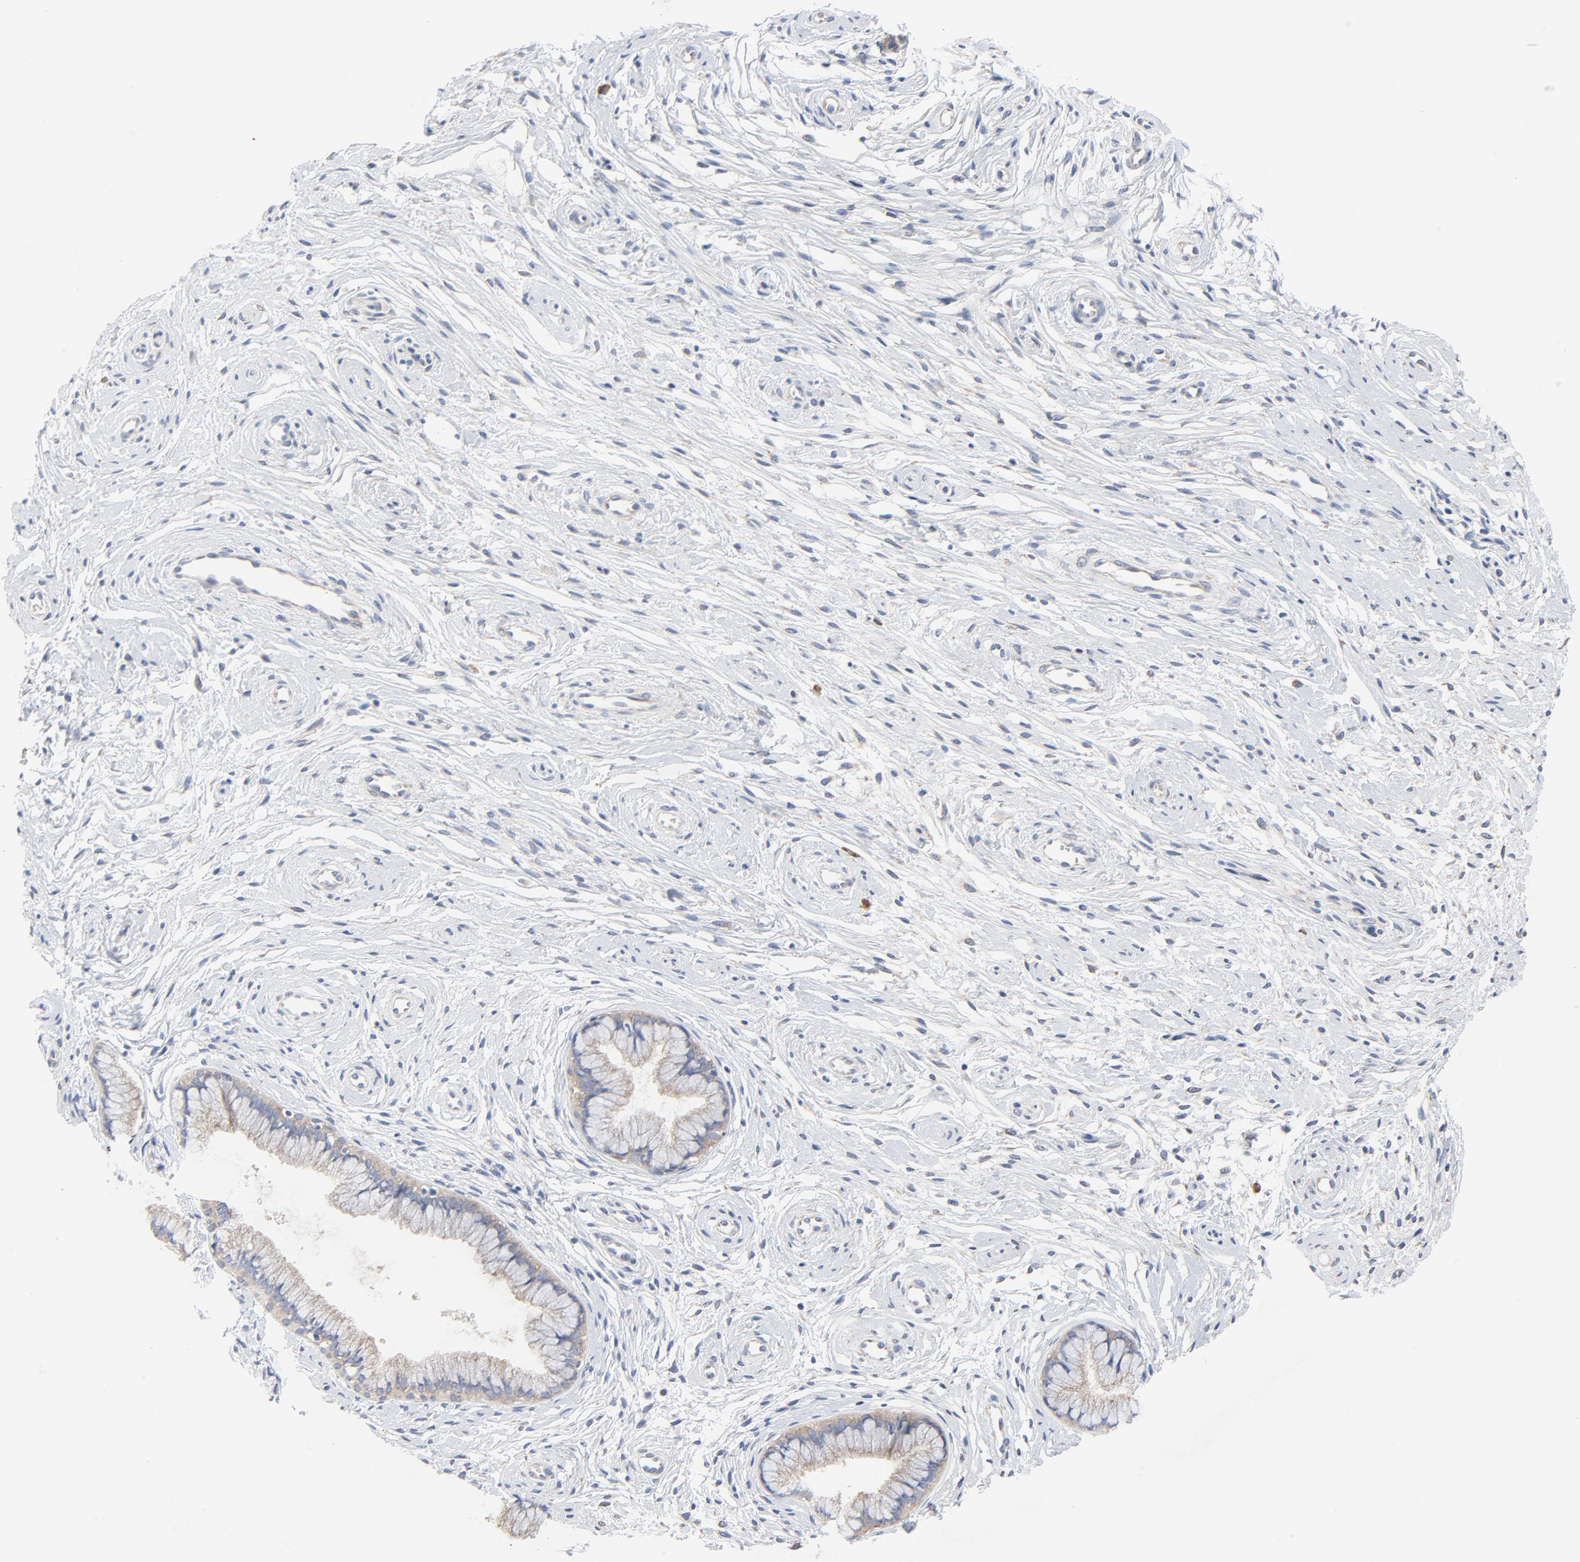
{"staining": {"intensity": "weak", "quantity": "25%-75%", "location": "cytoplasmic/membranous"}, "tissue": "cervix", "cell_type": "Glandular cells", "image_type": "normal", "snomed": [{"axis": "morphology", "description": "Normal tissue, NOS"}, {"axis": "topography", "description": "Cervix"}], "caption": "Weak cytoplasmic/membranous positivity for a protein is identified in approximately 25%-75% of glandular cells of unremarkable cervix using immunohistochemistry (IHC).", "gene": "VAV2", "patient": {"sex": "female", "age": 39}}